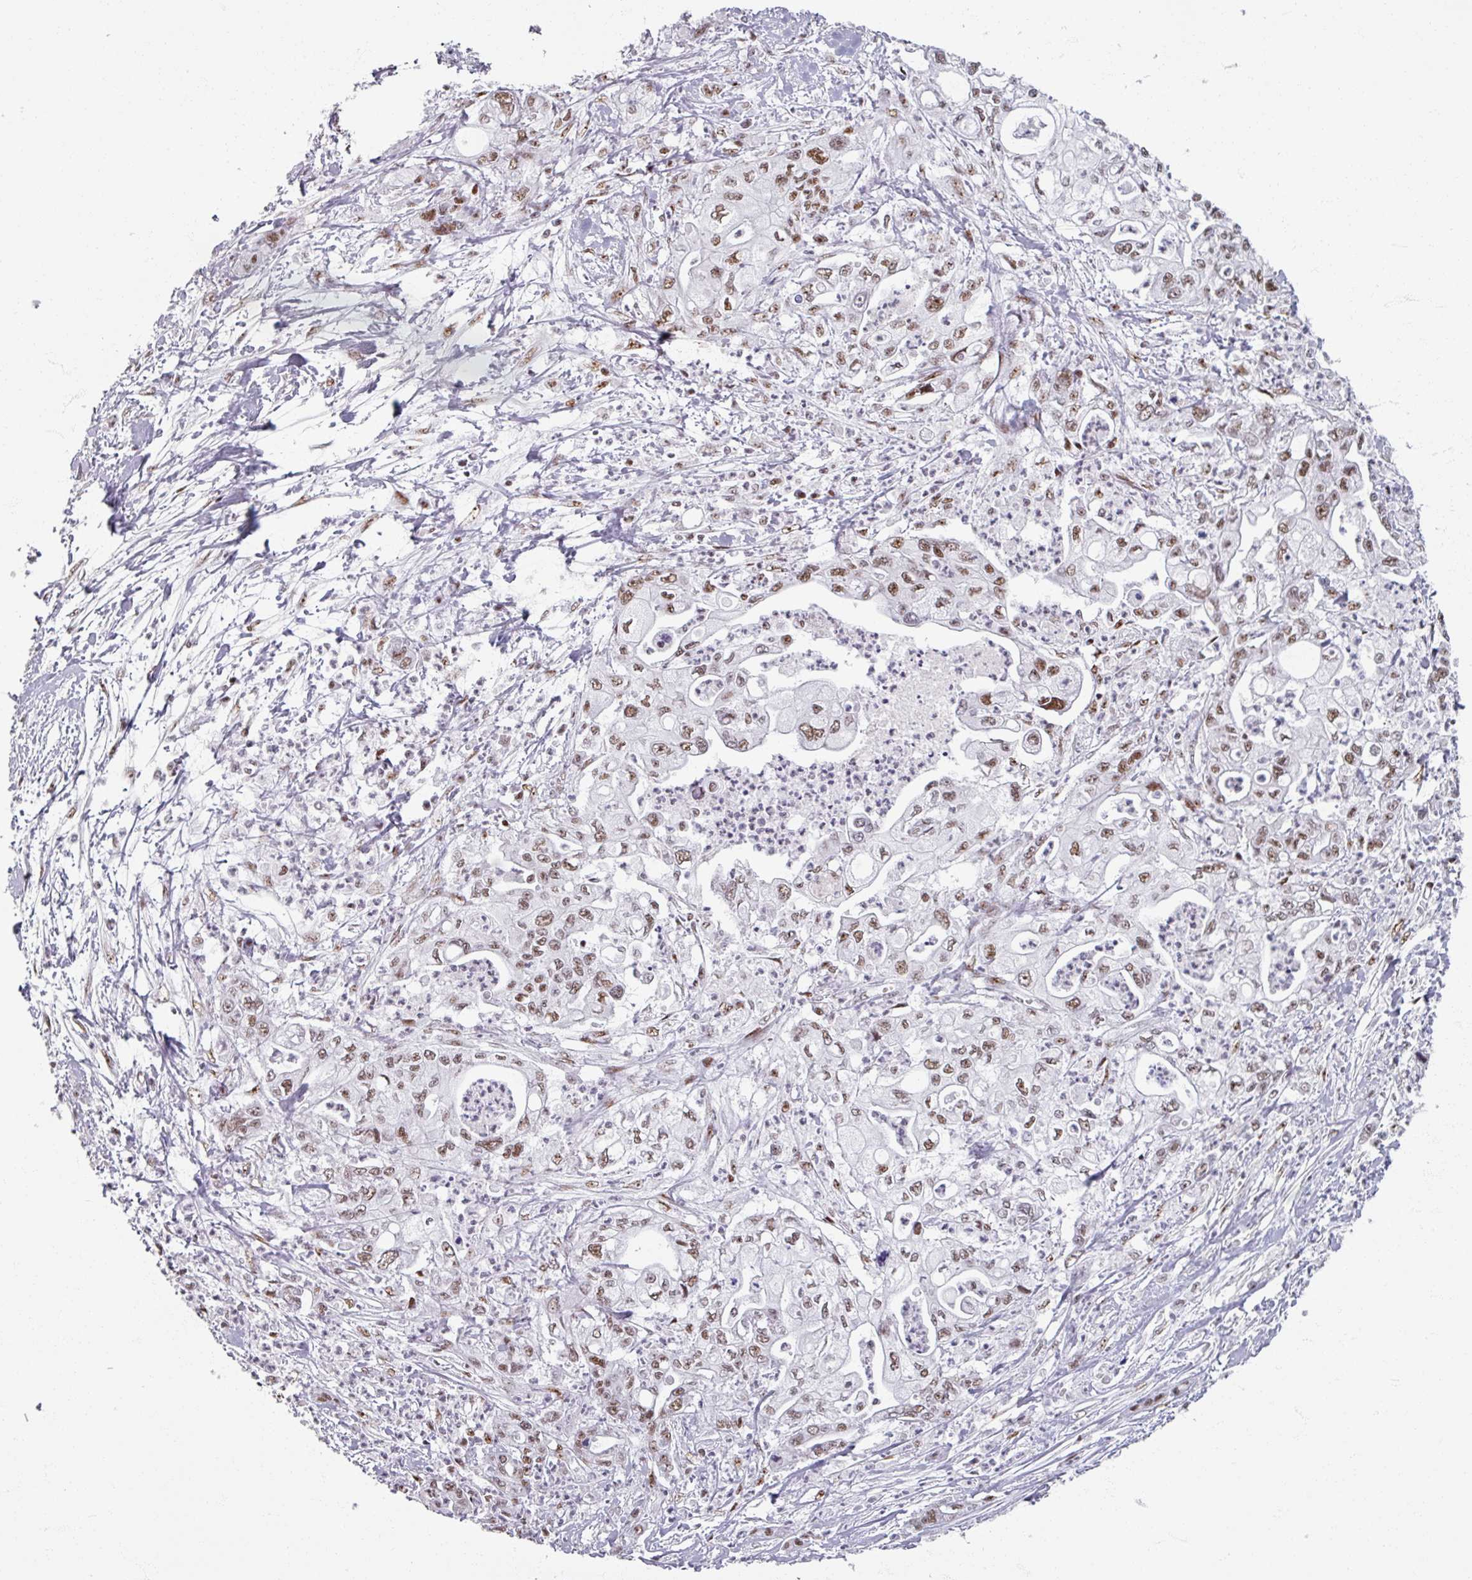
{"staining": {"intensity": "moderate", "quantity": ">75%", "location": "nuclear"}, "tissue": "pancreatic cancer", "cell_type": "Tumor cells", "image_type": "cancer", "snomed": [{"axis": "morphology", "description": "Adenocarcinoma, NOS"}, {"axis": "topography", "description": "Pancreas"}], "caption": "Human pancreatic cancer (adenocarcinoma) stained with a brown dye exhibits moderate nuclear positive expression in approximately >75% of tumor cells.", "gene": "ADAR", "patient": {"sex": "male", "age": 61}}